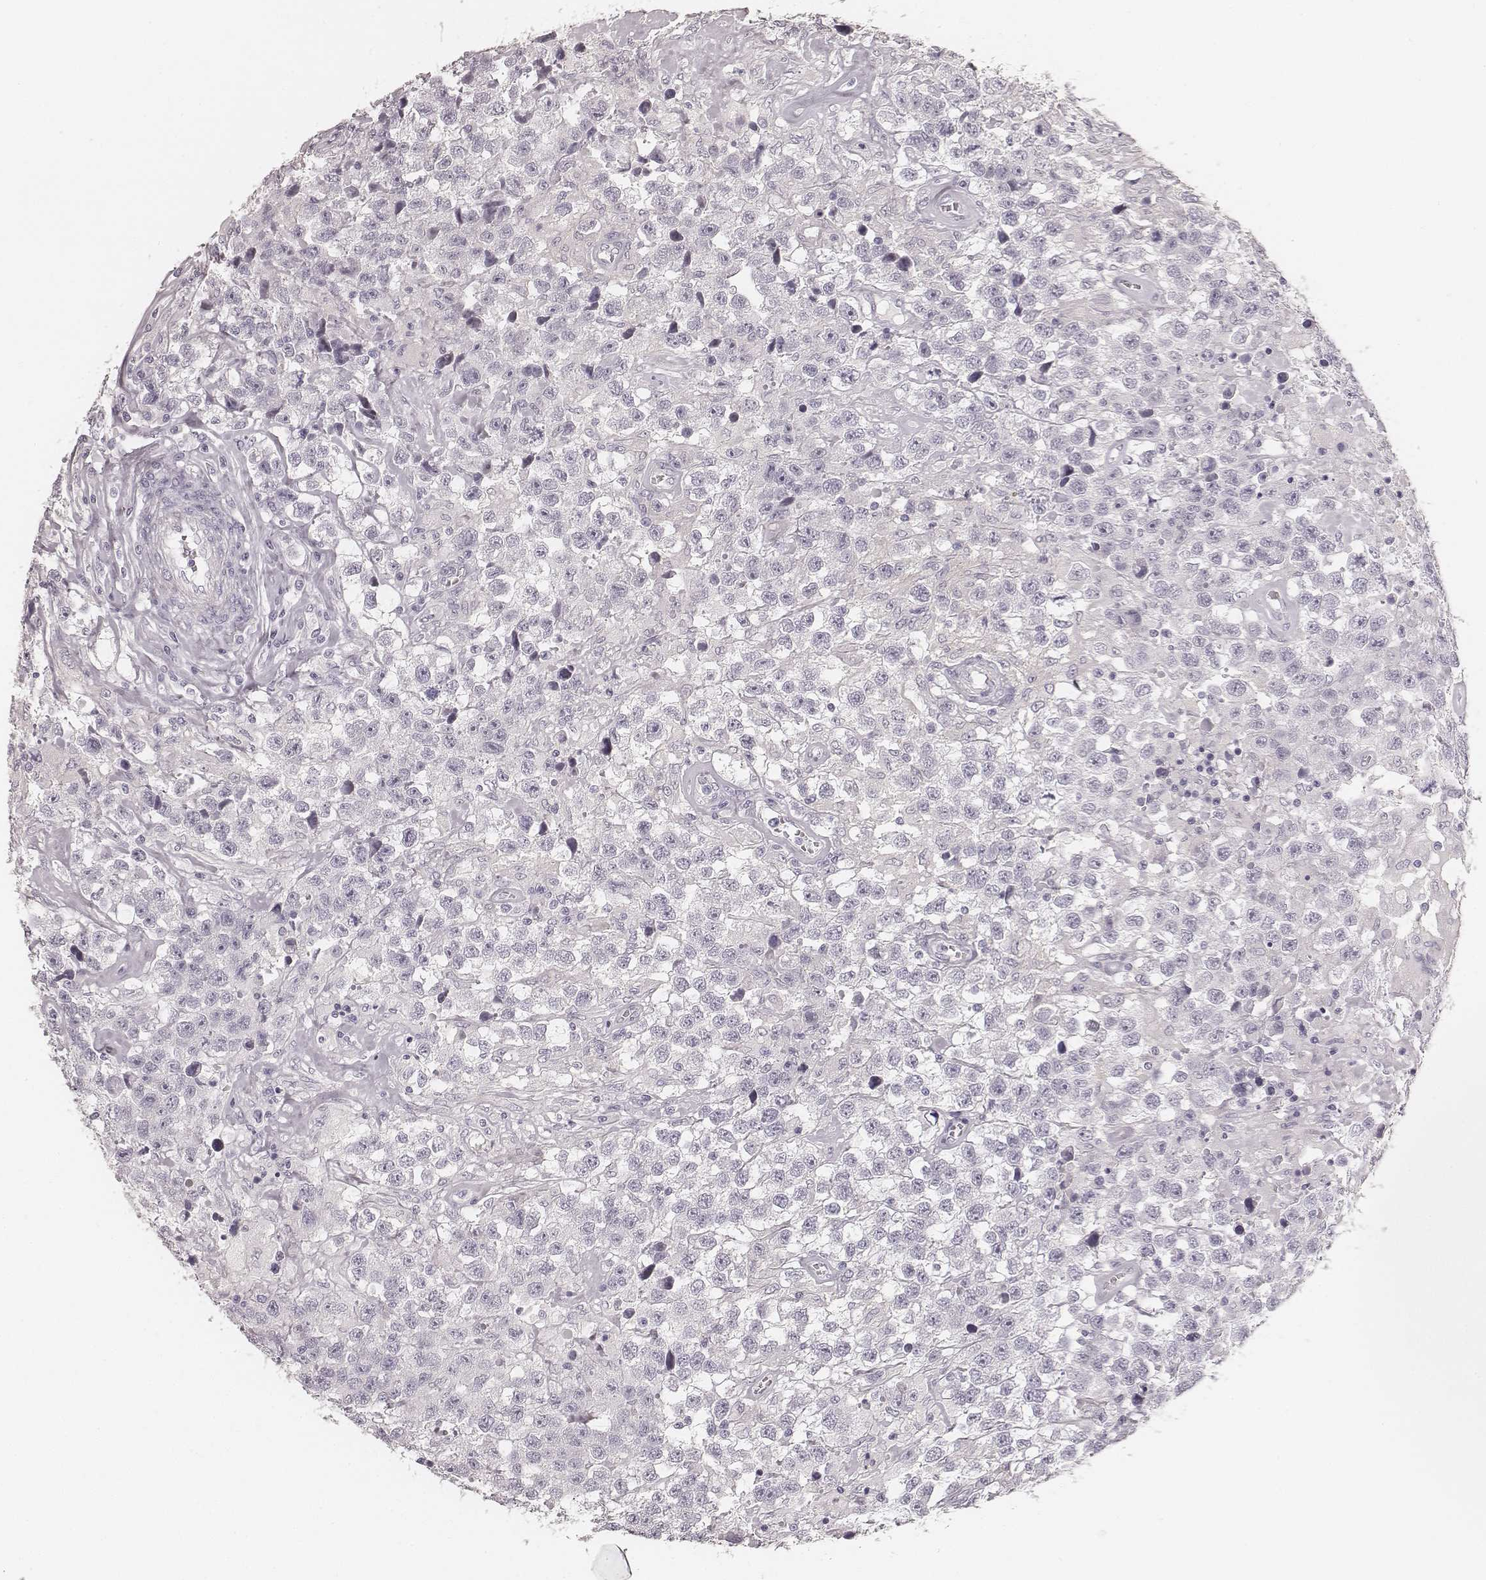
{"staining": {"intensity": "negative", "quantity": "none", "location": "none"}, "tissue": "testis cancer", "cell_type": "Tumor cells", "image_type": "cancer", "snomed": [{"axis": "morphology", "description": "Seminoma, NOS"}, {"axis": "topography", "description": "Testis"}], "caption": "DAB (3,3'-diaminobenzidine) immunohistochemical staining of seminoma (testis) displays no significant positivity in tumor cells.", "gene": "HNF4G", "patient": {"sex": "male", "age": 43}}